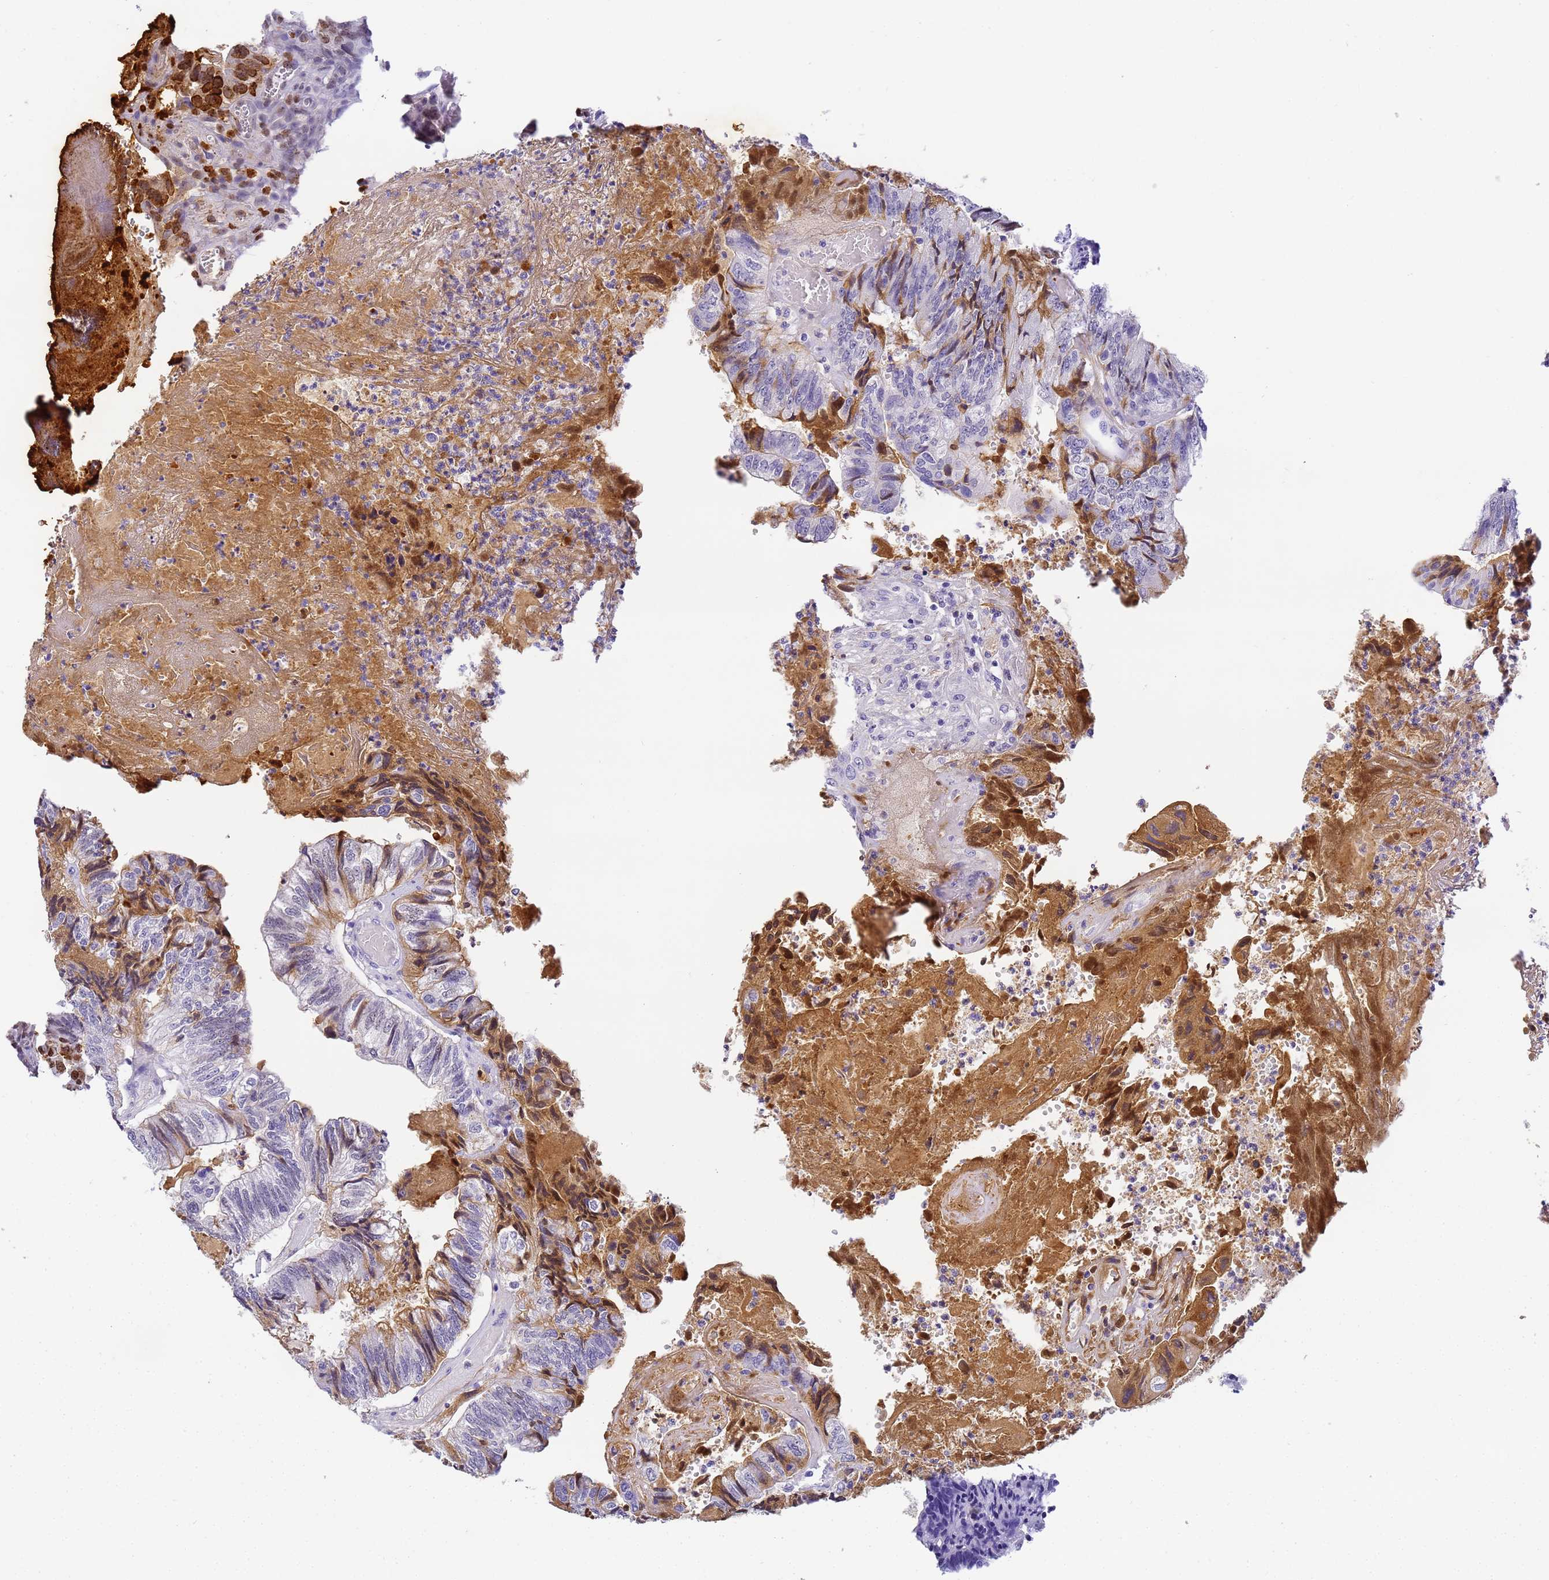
{"staining": {"intensity": "strong", "quantity": "<25%", "location": "cytoplasmic/membranous"}, "tissue": "colorectal cancer", "cell_type": "Tumor cells", "image_type": "cancer", "snomed": [{"axis": "morphology", "description": "Adenocarcinoma, NOS"}, {"axis": "topography", "description": "Colon"}], "caption": "Tumor cells demonstrate medium levels of strong cytoplasmic/membranous positivity in about <25% of cells in human adenocarcinoma (colorectal). (DAB IHC, brown staining for protein, blue staining for nuclei).", "gene": "CFHR2", "patient": {"sex": "female", "age": 67}}